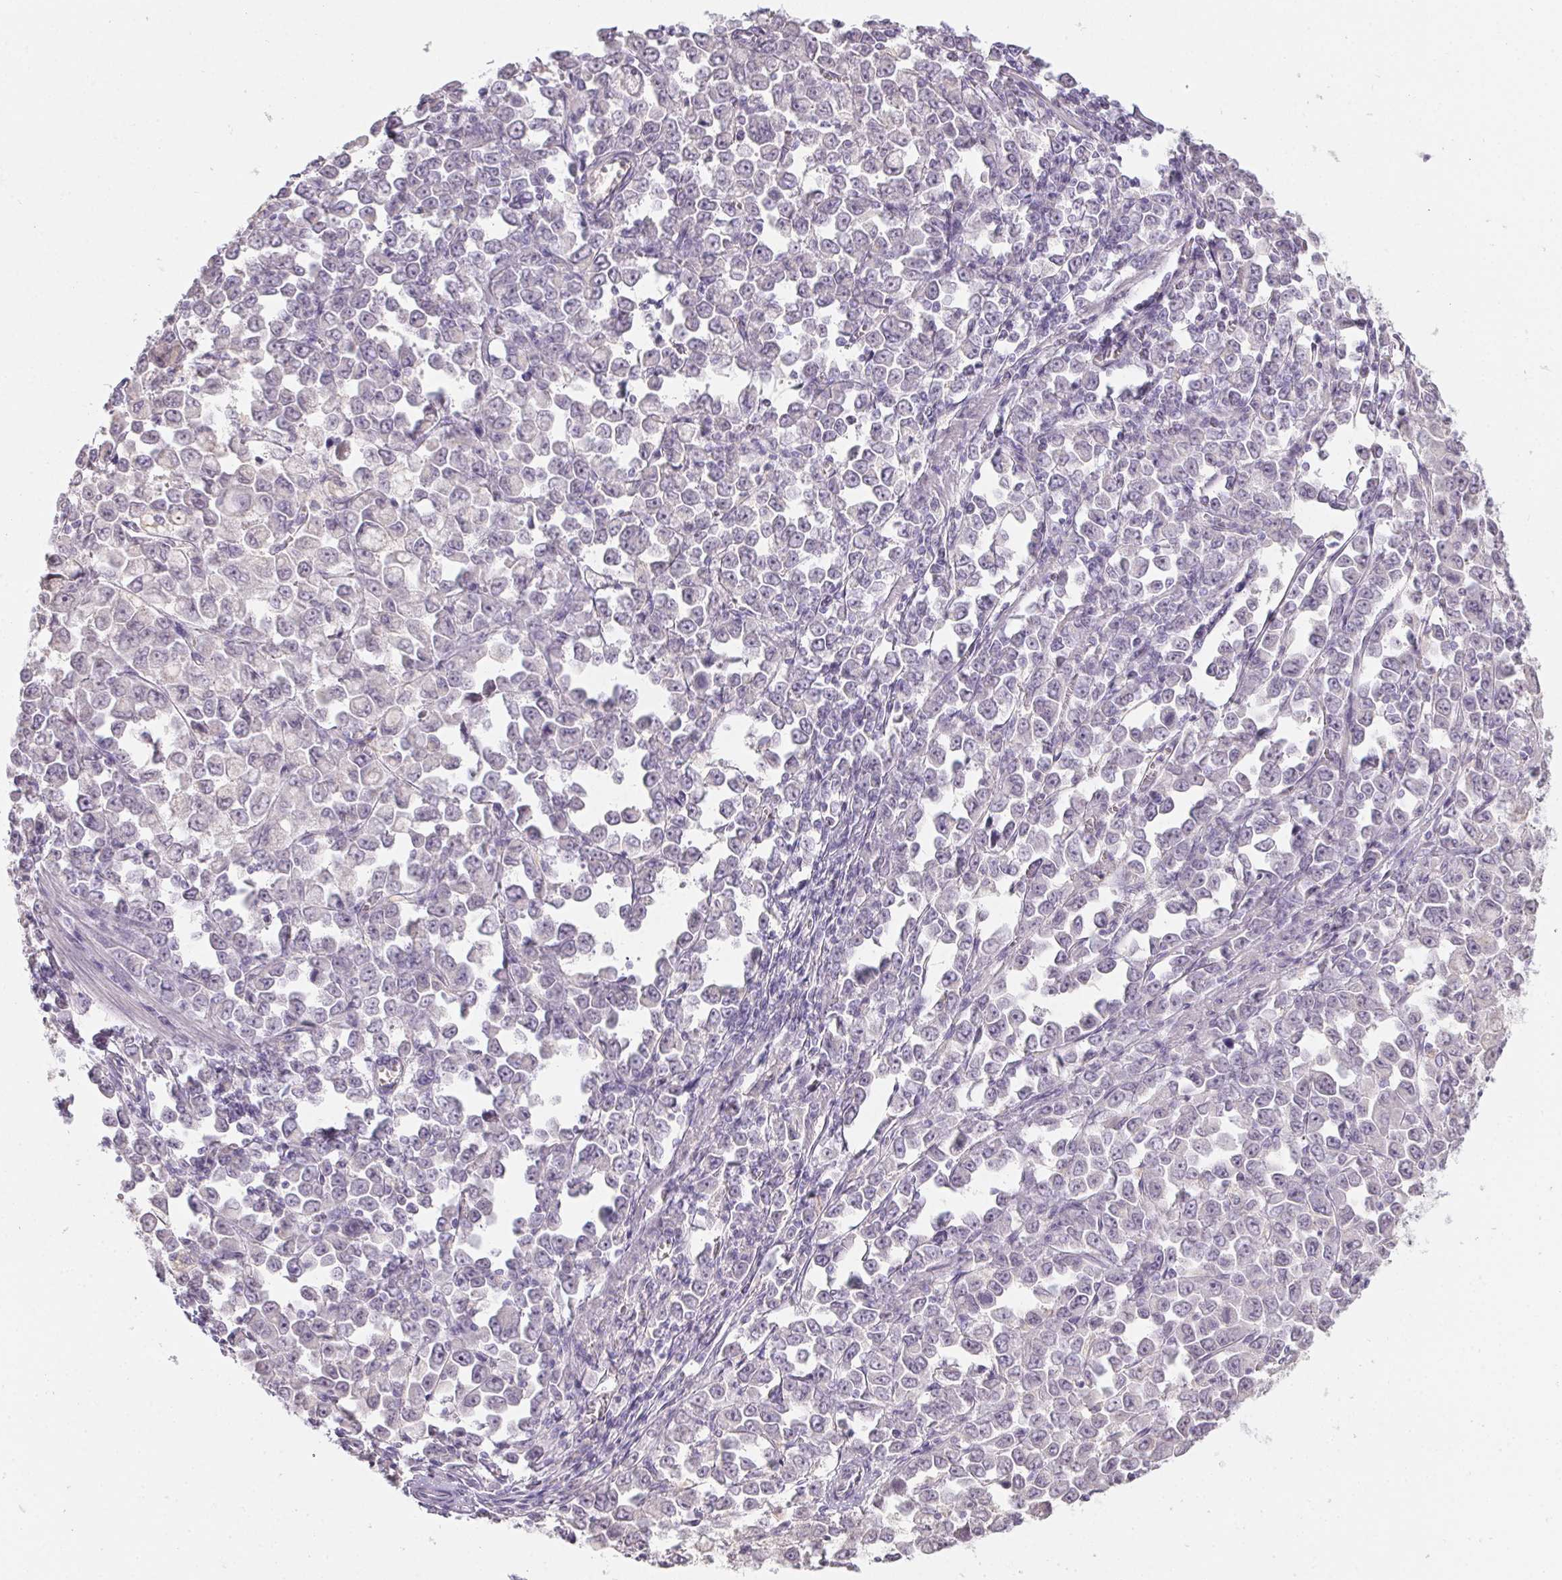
{"staining": {"intensity": "negative", "quantity": "none", "location": "none"}, "tissue": "stomach cancer", "cell_type": "Tumor cells", "image_type": "cancer", "snomed": [{"axis": "morphology", "description": "Adenocarcinoma, NOS"}, {"axis": "topography", "description": "Stomach, upper"}], "caption": "A high-resolution micrograph shows IHC staining of stomach cancer (adenocarcinoma), which displays no significant positivity in tumor cells. The staining is performed using DAB (3,3'-diaminobenzidine) brown chromogen with nuclei counter-stained in using hematoxylin.", "gene": "CTCFL", "patient": {"sex": "male", "age": 70}}